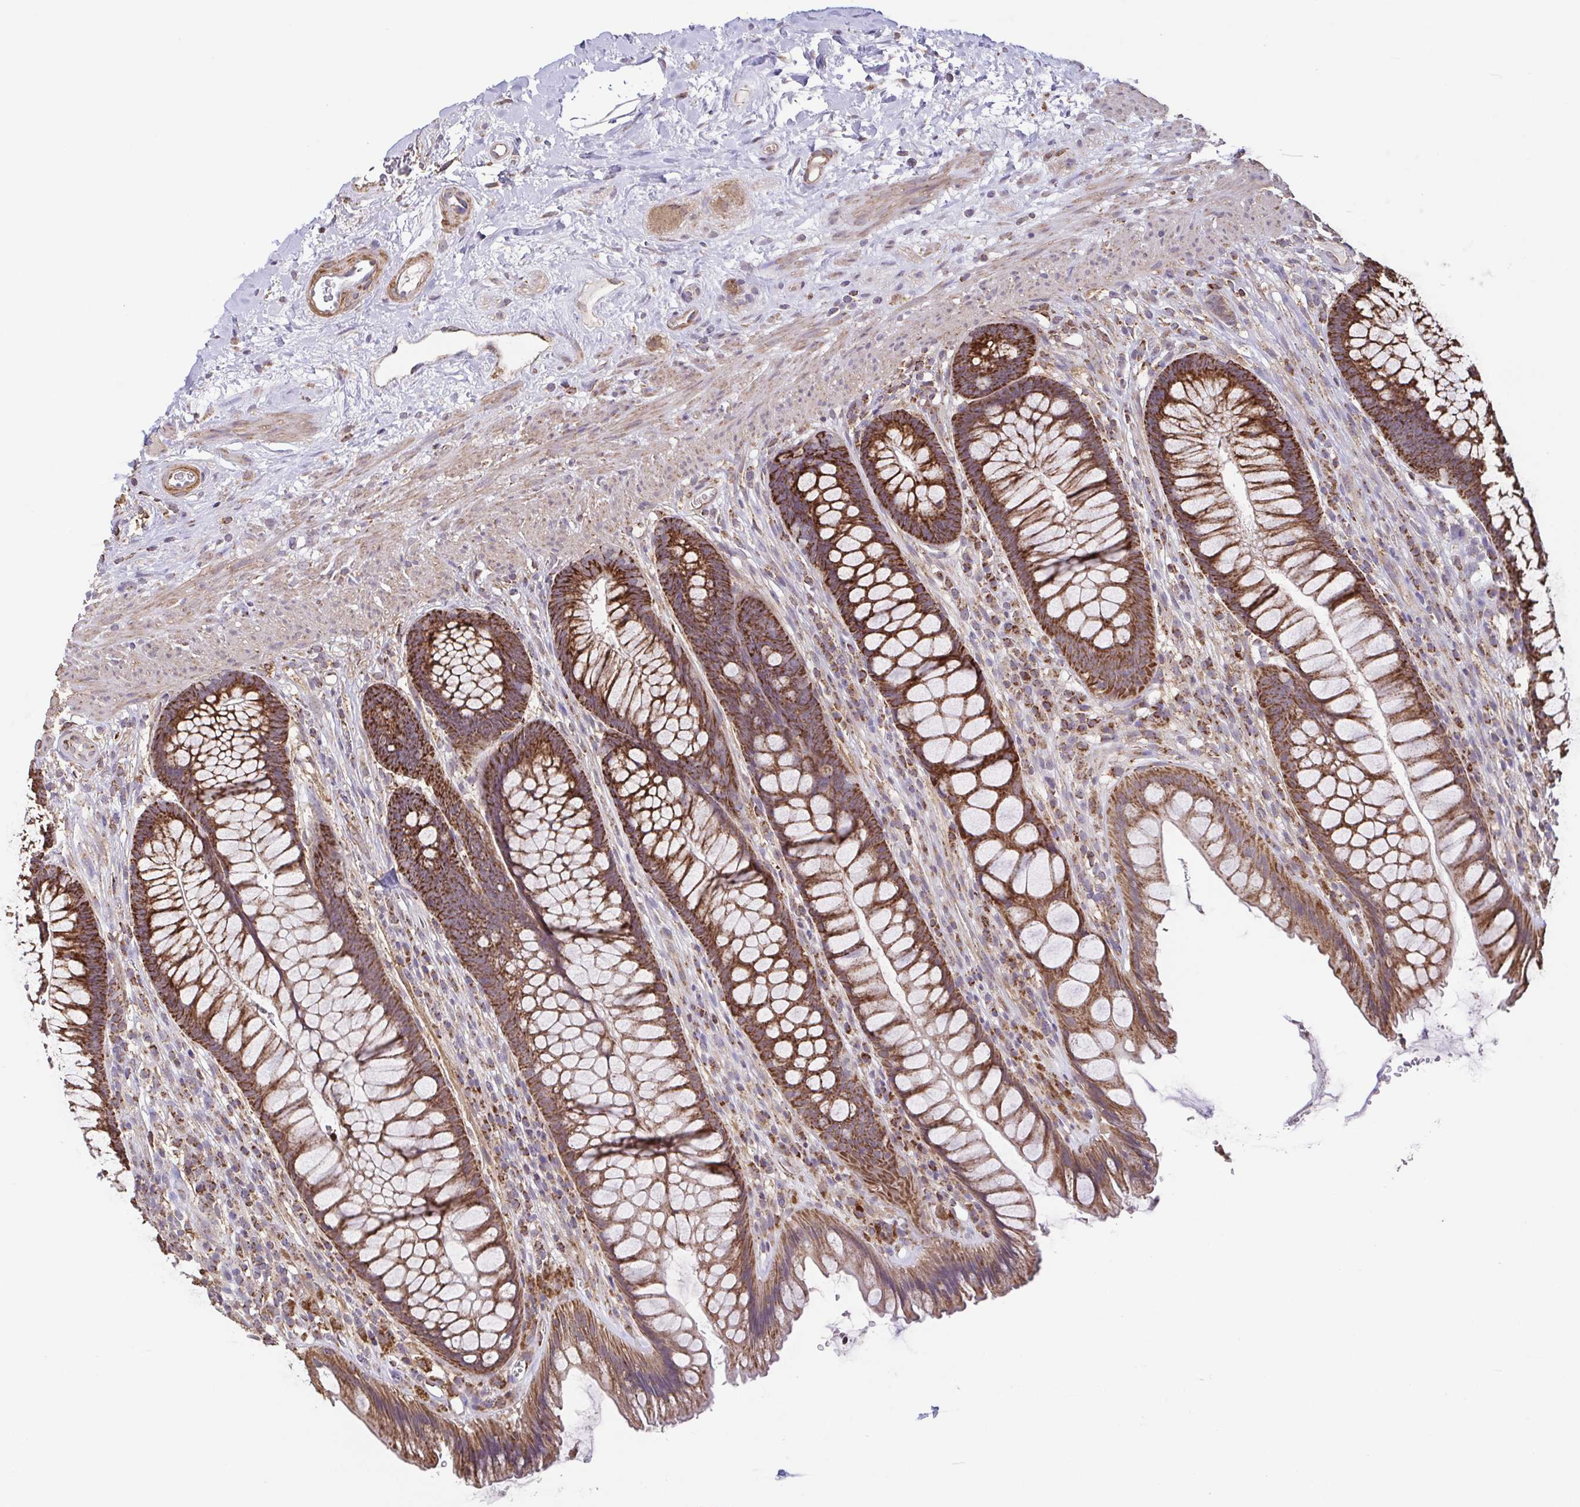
{"staining": {"intensity": "strong", "quantity": ">75%", "location": "cytoplasmic/membranous"}, "tissue": "rectum", "cell_type": "Glandular cells", "image_type": "normal", "snomed": [{"axis": "morphology", "description": "Normal tissue, NOS"}, {"axis": "topography", "description": "Rectum"}], "caption": "Rectum stained with IHC shows strong cytoplasmic/membranous staining in approximately >75% of glandular cells. The staining was performed using DAB, with brown indicating positive protein expression. Nuclei are stained blue with hematoxylin.", "gene": "DIP2B", "patient": {"sex": "male", "age": 53}}